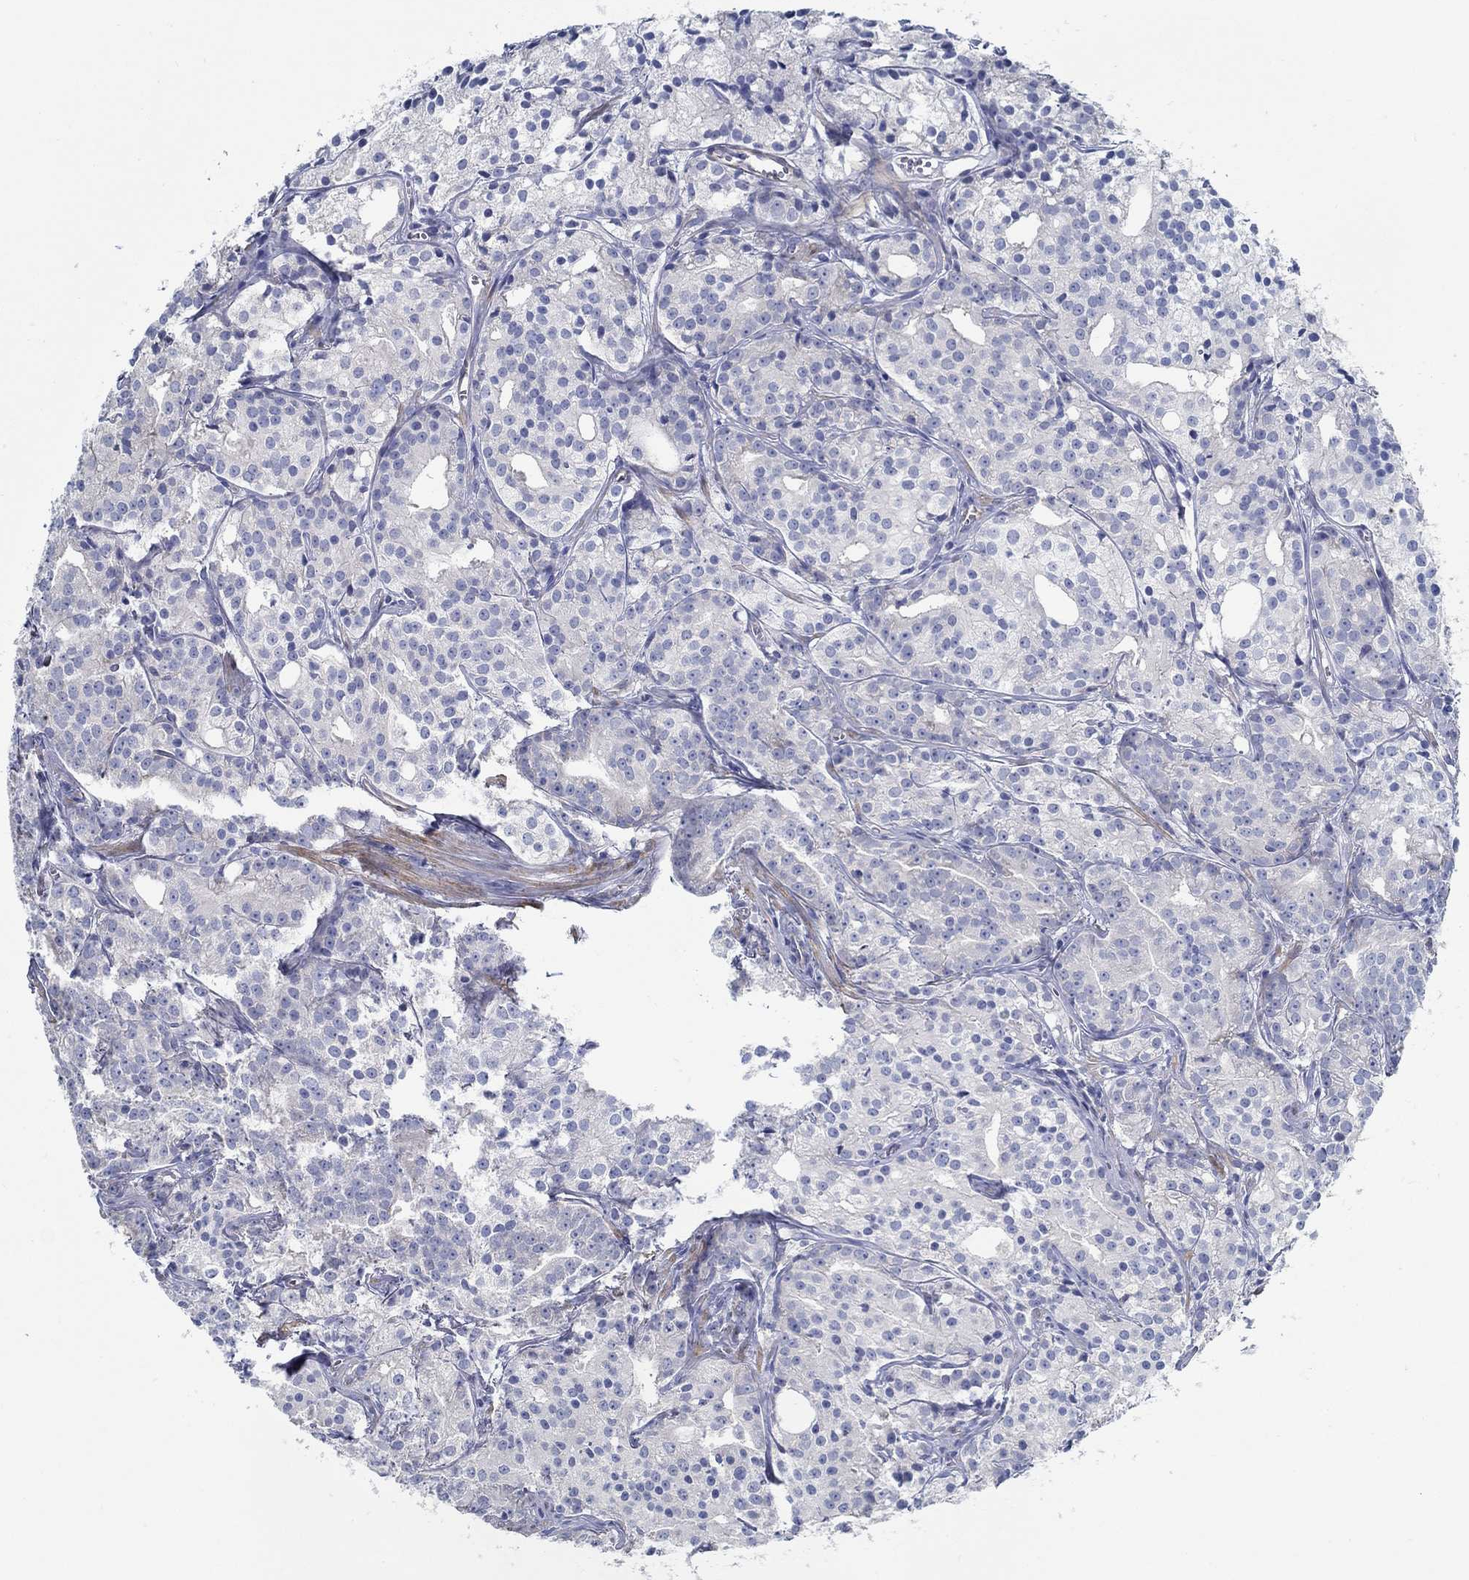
{"staining": {"intensity": "negative", "quantity": "none", "location": "none"}, "tissue": "prostate cancer", "cell_type": "Tumor cells", "image_type": "cancer", "snomed": [{"axis": "morphology", "description": "Adenocarcinoma, Medium grade"}, {"axis": "topography", "description": "Prostate"}], "caption": "The IHC histopathology image has no significant positivity in tumor cells of adenocarcinoma (medium-grade) (prostate) tissue. (DAB (3,3'-diaminobenzidine) immunohistochemistry (IHC) visualized using brightfield microscopy, high magnification).", "gene": "C15orf39", "patient": {"sex": "male", "age": 74}}